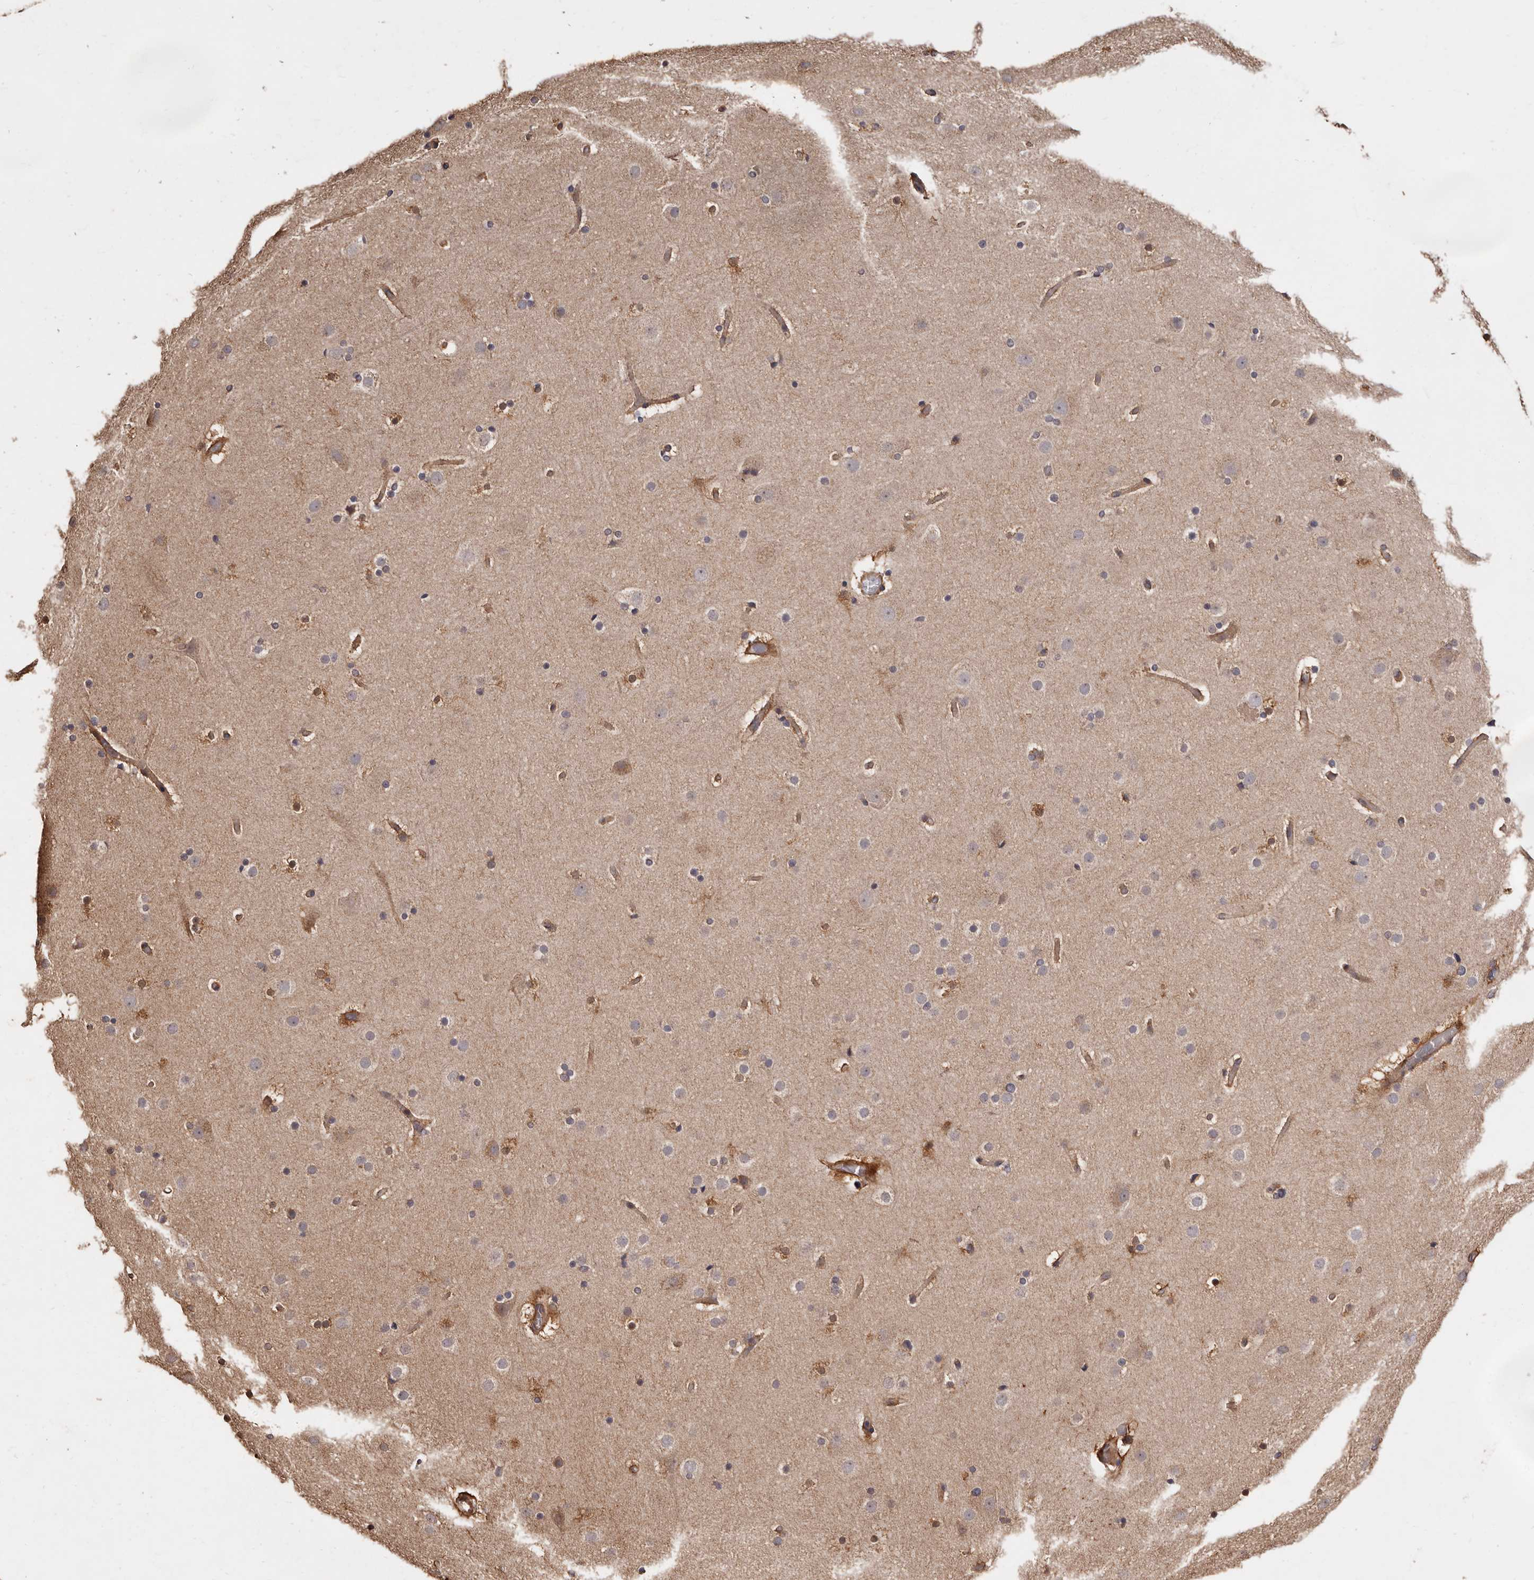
{"staining": {"intensity": "moderate", "quantity": ">75%", "location": "cytoplasmic/membranous"}, "tissue": "cerebral cortex", "cell_type": "Endothelial cells", "image_type": "normal", "snomed": [{"axis": "morphology", "description": "Normal tissue, NOS"}, {"axis": "topography", "description": "Cerebral cortex"}], "caption": "A brown stain shows moderate cytoplasmic/membranous staining of a protein in endothelial cells of benign cerebral cortex.", "gene": "COQ8B", "patient": {"sex": "male", "age": 57}}